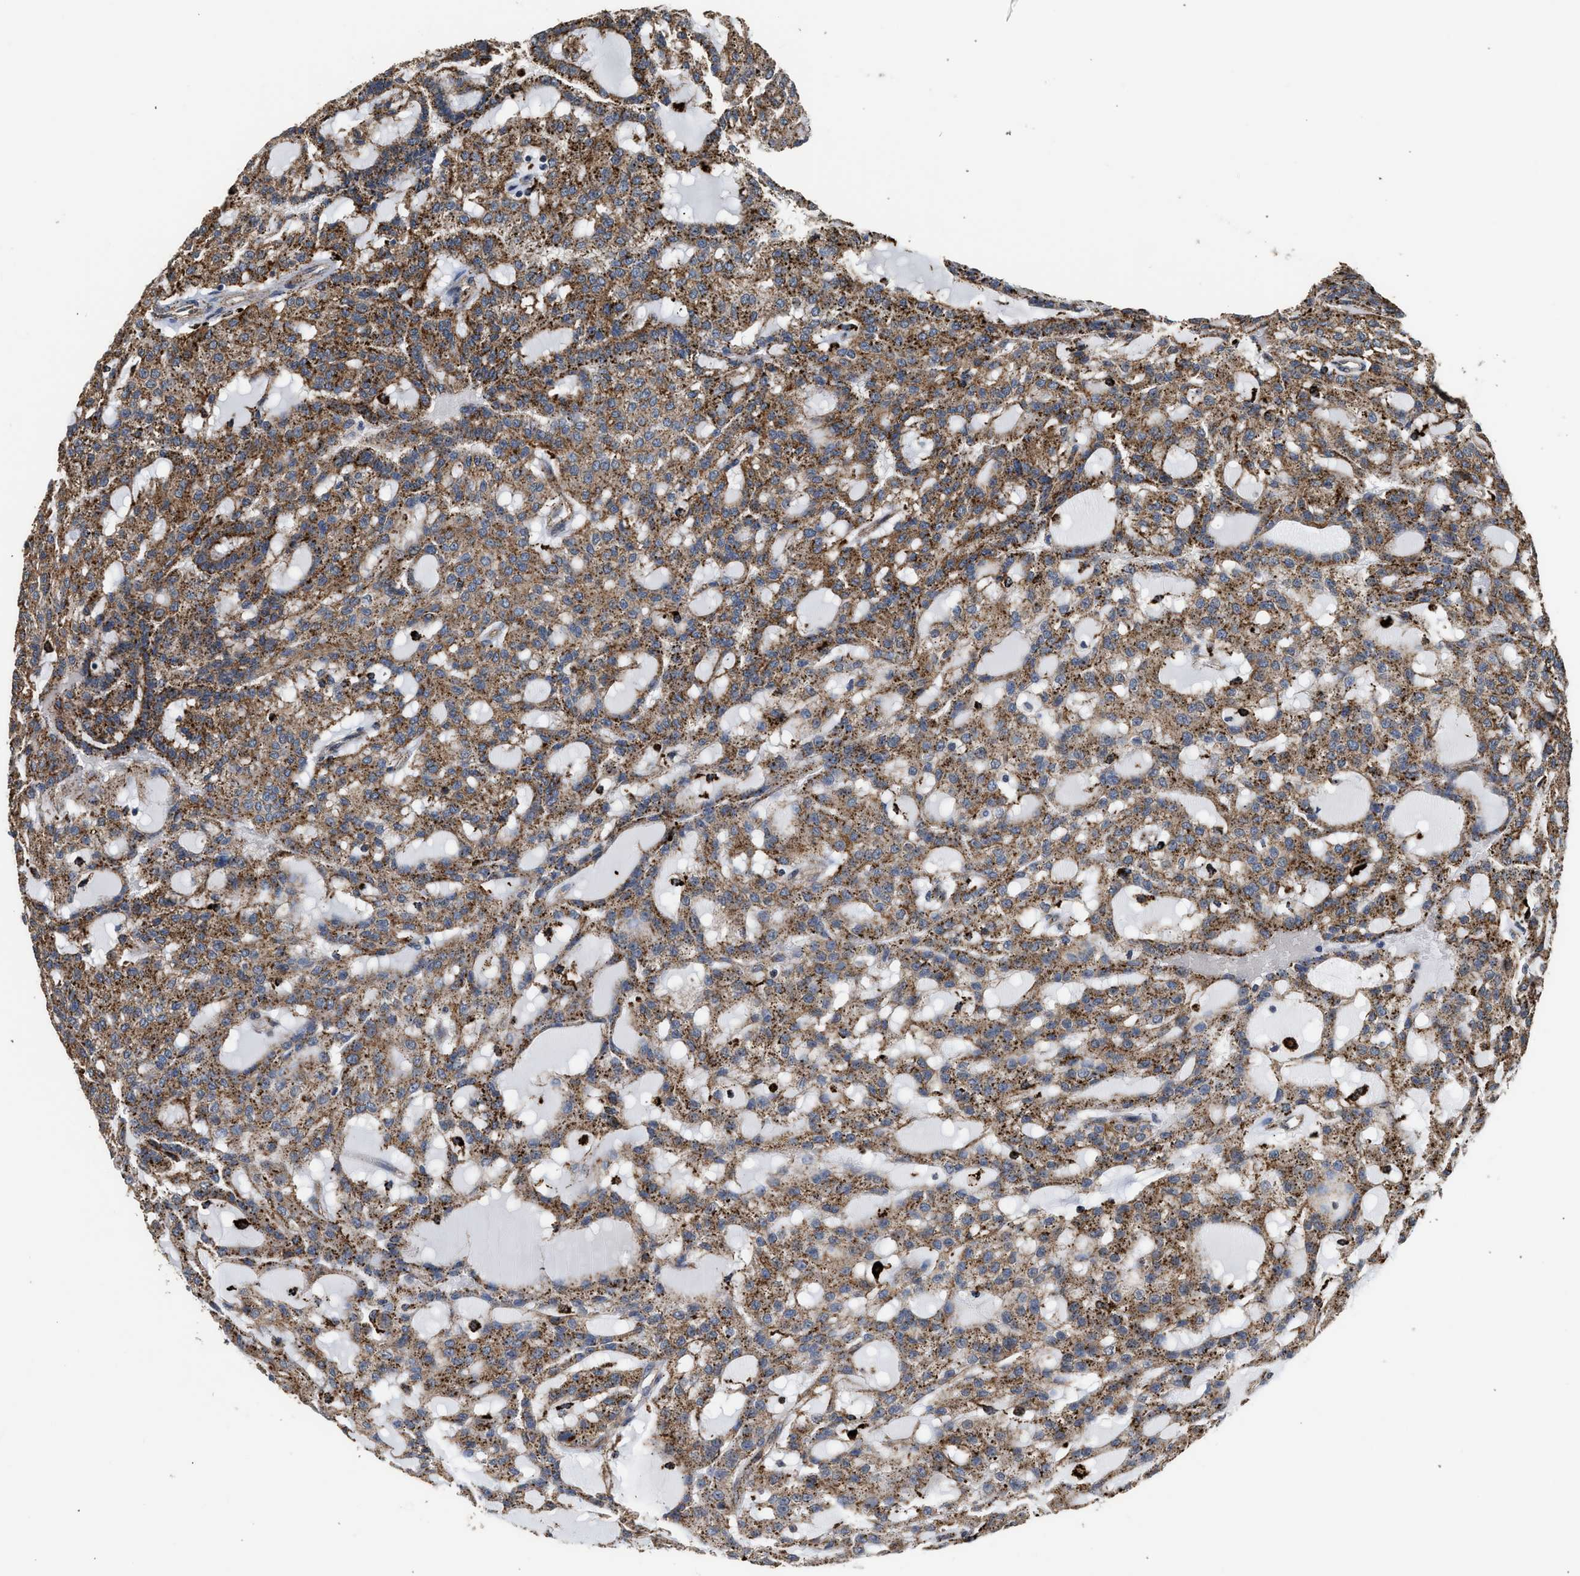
{"staining": {"intensity": "moderate", "quantity": ">75%", "location": "cytoplasmic/membranous"}, "tissue": "renal cancer", "cell_type": "Tumor cells", "image_type": "cancer", "snomed": [{"axis": "morphology", "description": "Adenocarcinoma, NOS"}, {"axis": "topography", "description": "Kidney"}], "caption": "Renal adenocarcinoma stained with a brown dye shows moderate cytoplasmic/membranous positive staining in approximately >75% of tumor cells.", "gene": "CTSV", "patient": {"sex": "male", "age": 63}}